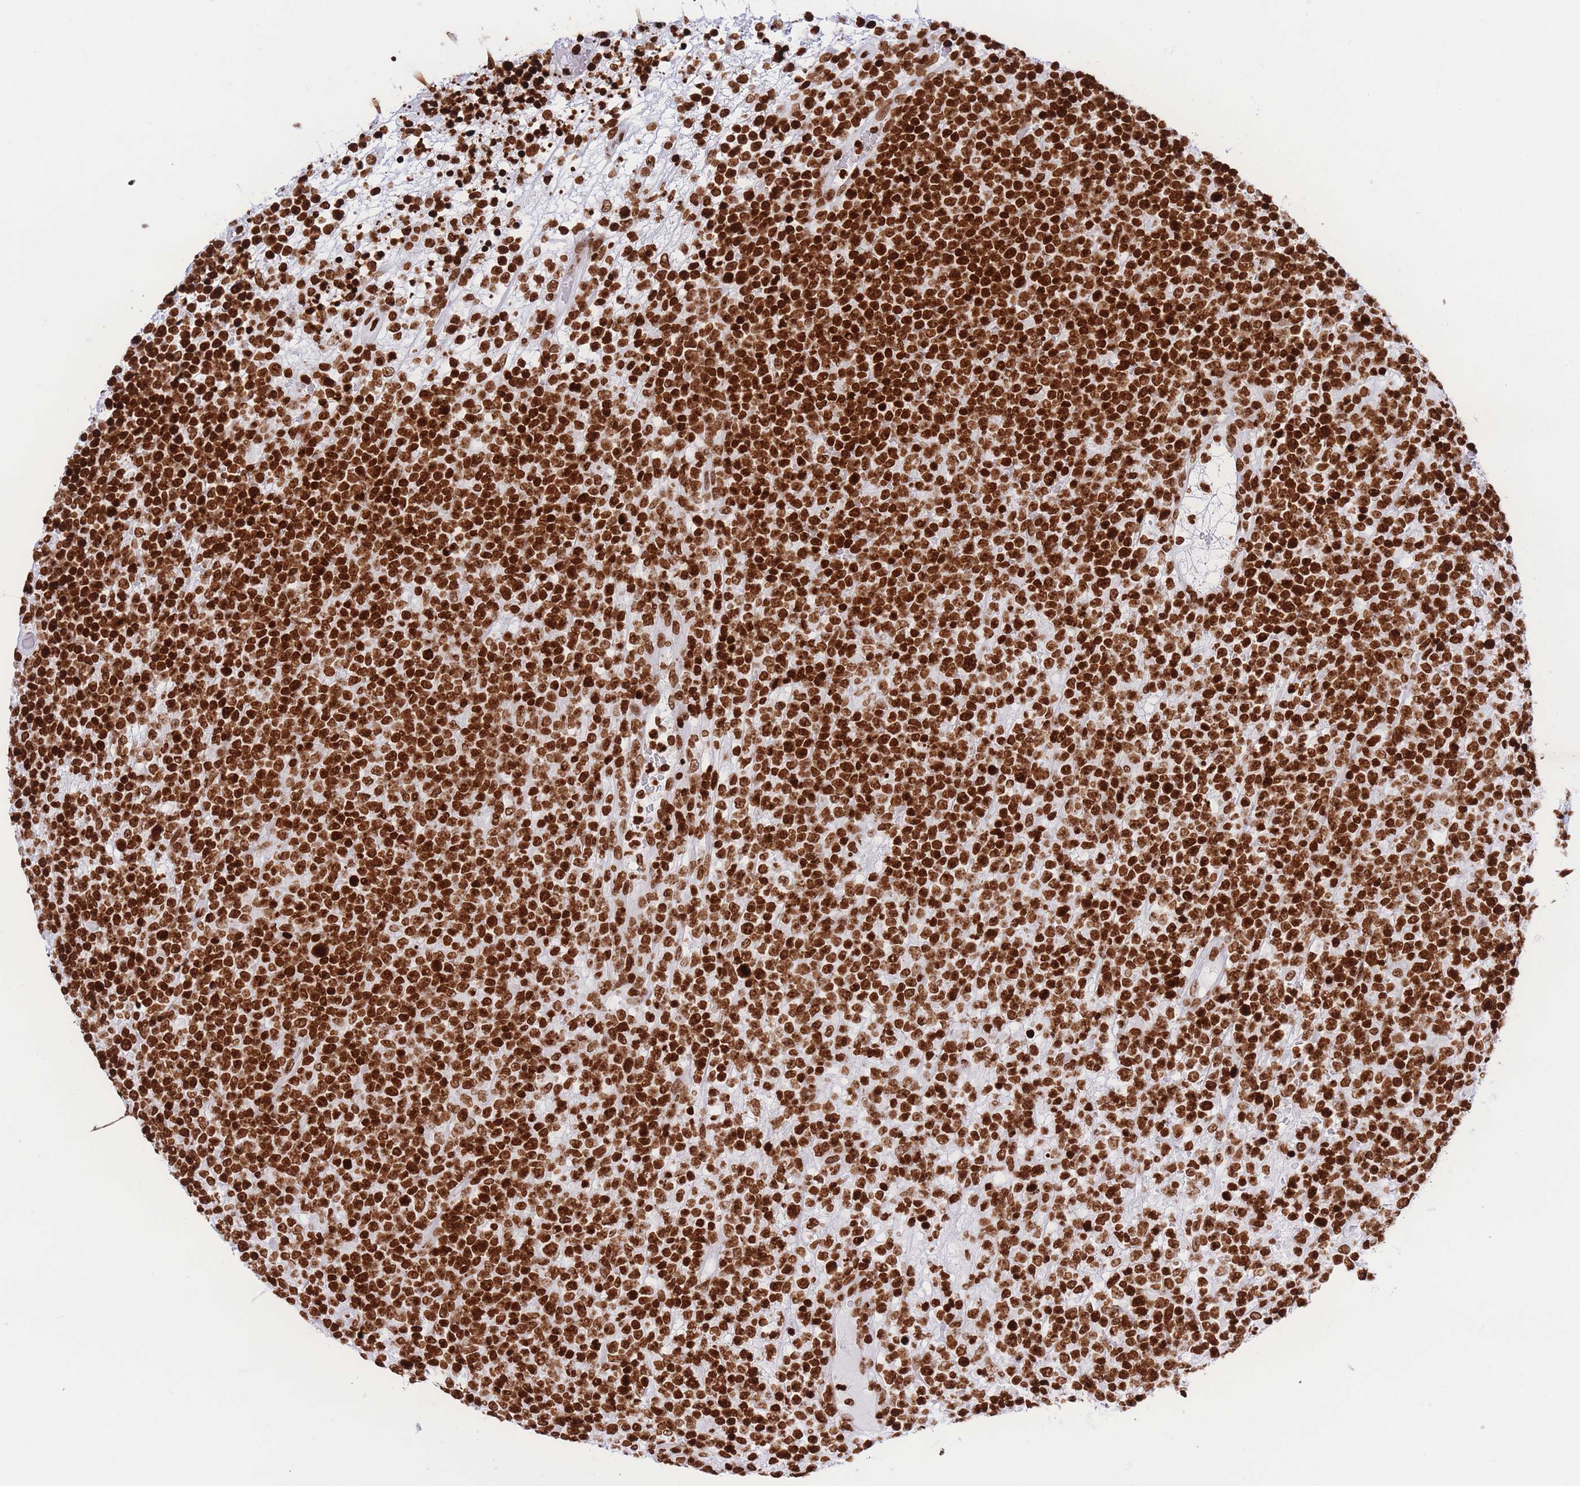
{"staining": {"intensity": "strong", "quantity": ">75%", "location": "nuclear"}, "tissue": "lymphoma", "cell_type": "Tumor cells", "image_type": "cancer", "snomed": [{"axis": "morphology", "description": "Malignant lymphoma, non-Hodgkin's type, High grade"}, {"axis": "topography", "description": "Colon"}], "caption": "Brown immunohistochemical staining in human lymphoma reveals strong nuclear positivity in about >75% of tumor cells. The staining was performed using DAB (3,3'-diaminobenzidine), with brown indicating positive protein expression. Nuclei are stained blue with hematoxylin.", "gene": "H2BC11", "patient": {"sex": "female", "age": 53}}